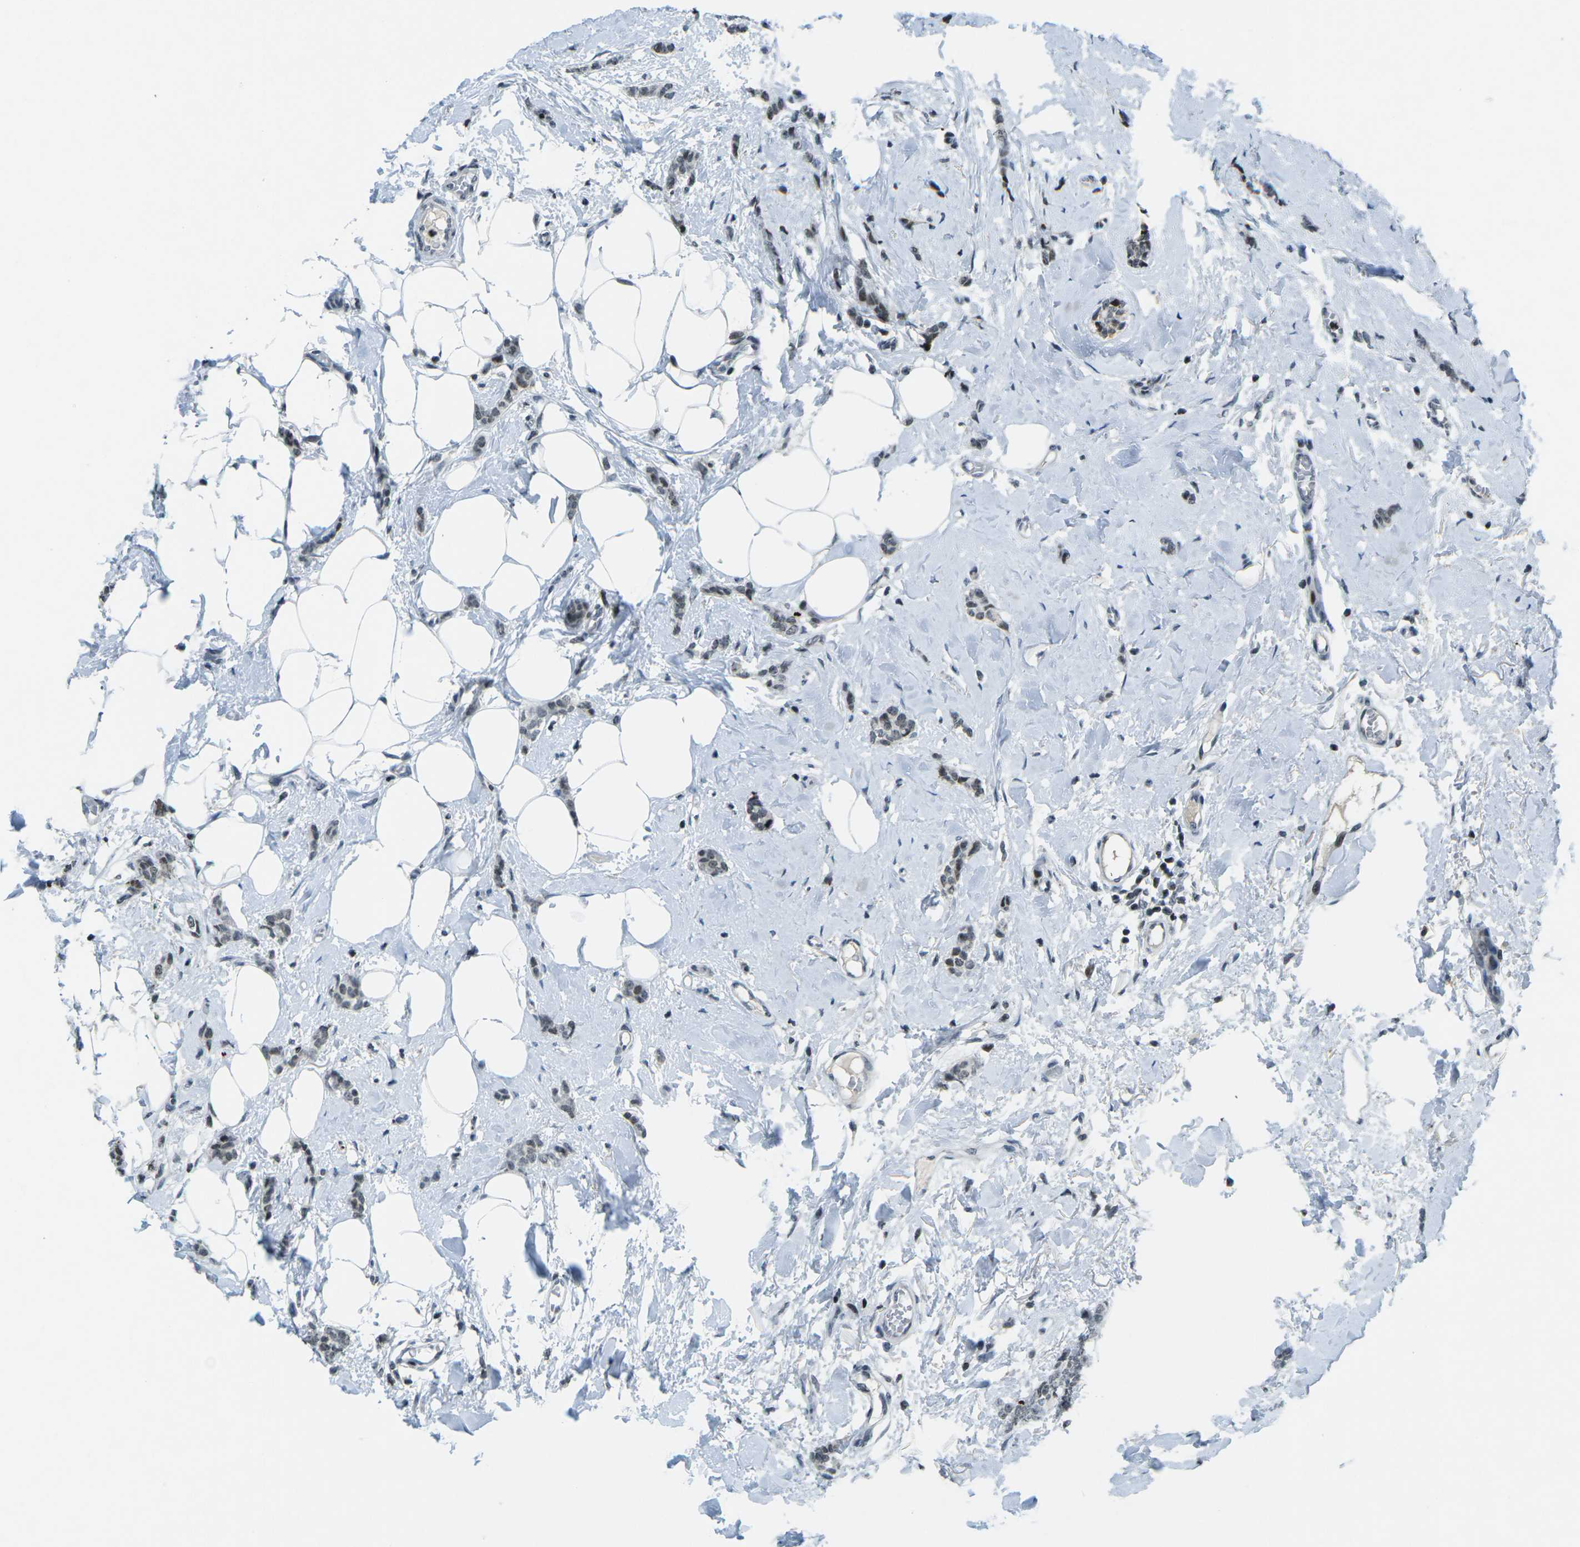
{"staining": {"intensity": "moderate", "quantity": ">75%", "location": "nuclear"}, "tissue": "breast cancer", "cell_type": "Tumor cells", "image_type": "cancer", "snomed": [{"axis": "morphology", "description": "Lobular carcinoma"}, {"axis": "topography", "description": "Skin"}, {"axis": "topography", "description": "Breast"}], "caption": "IHC of human lobular carcinoma (breast) displays medium levels of moderate nuclear expression in about >75% of tumor cells.", "gene": "EME1", "patient": {"sex": "female", "age": 46}}